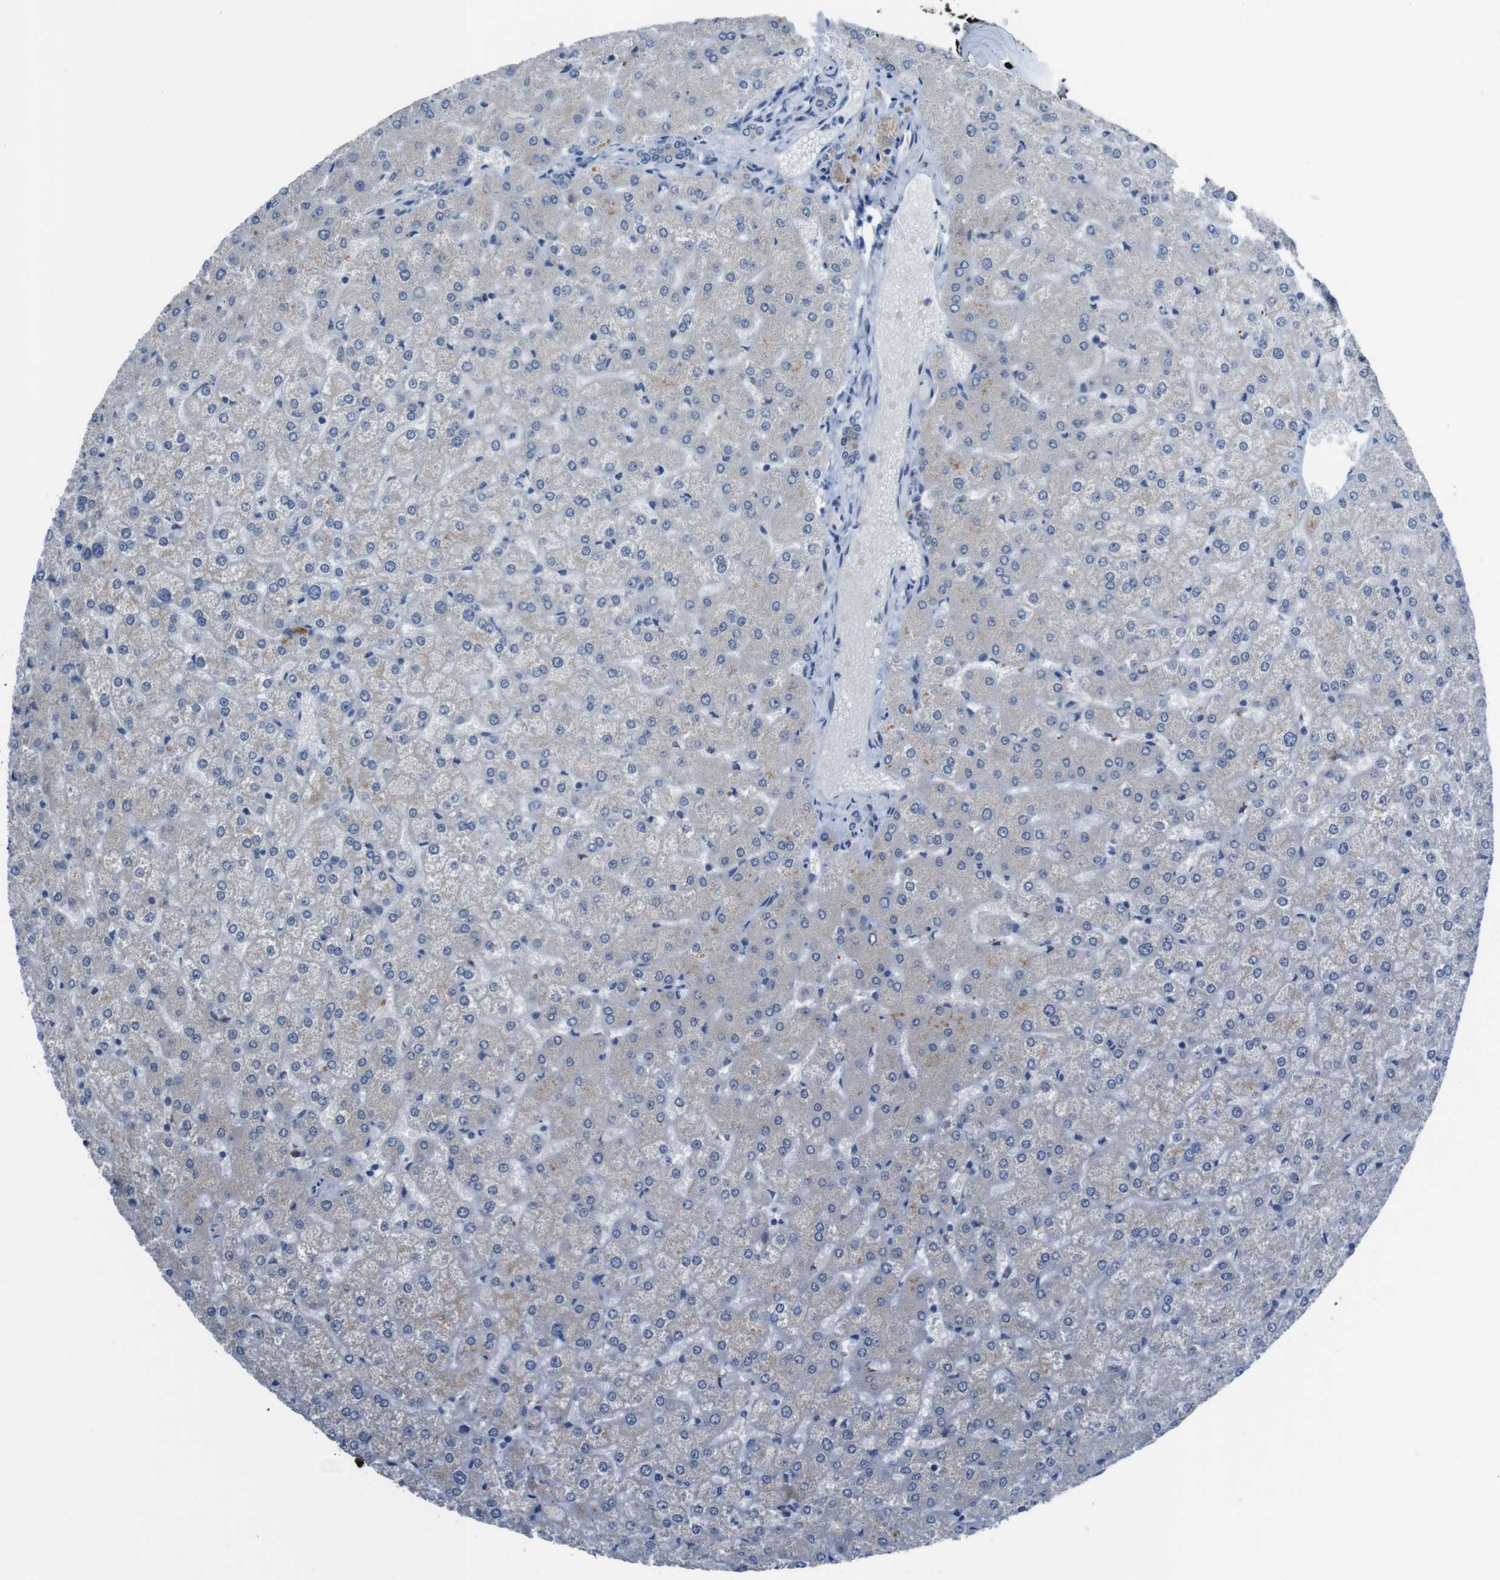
{"staining": {"intensity": "weak", "quantity": "25%-75%", "location": "cytoplasmic/membranous"}, "tissue": "liver", "cell_type": "Cholangiocytes", "image_type": "normal", "snomed": [{"axis": "morphology", "description": "Normal tissue, NOS"}, {"axis": "topography", "description": "Liver"}], "caption": "An immunohistochemistry photomicrograph of normal tissue is shown. Protein staining in brown shows weak cytoplasmic/membranous positivity in liver within cholangiocytes. (DAB (3,3'-diaminobenzidine) IHC, brown staining for protein, blue staining for nuclei).", "gene": "CDH22", "patient": {"sex": "female", "age": 32}}